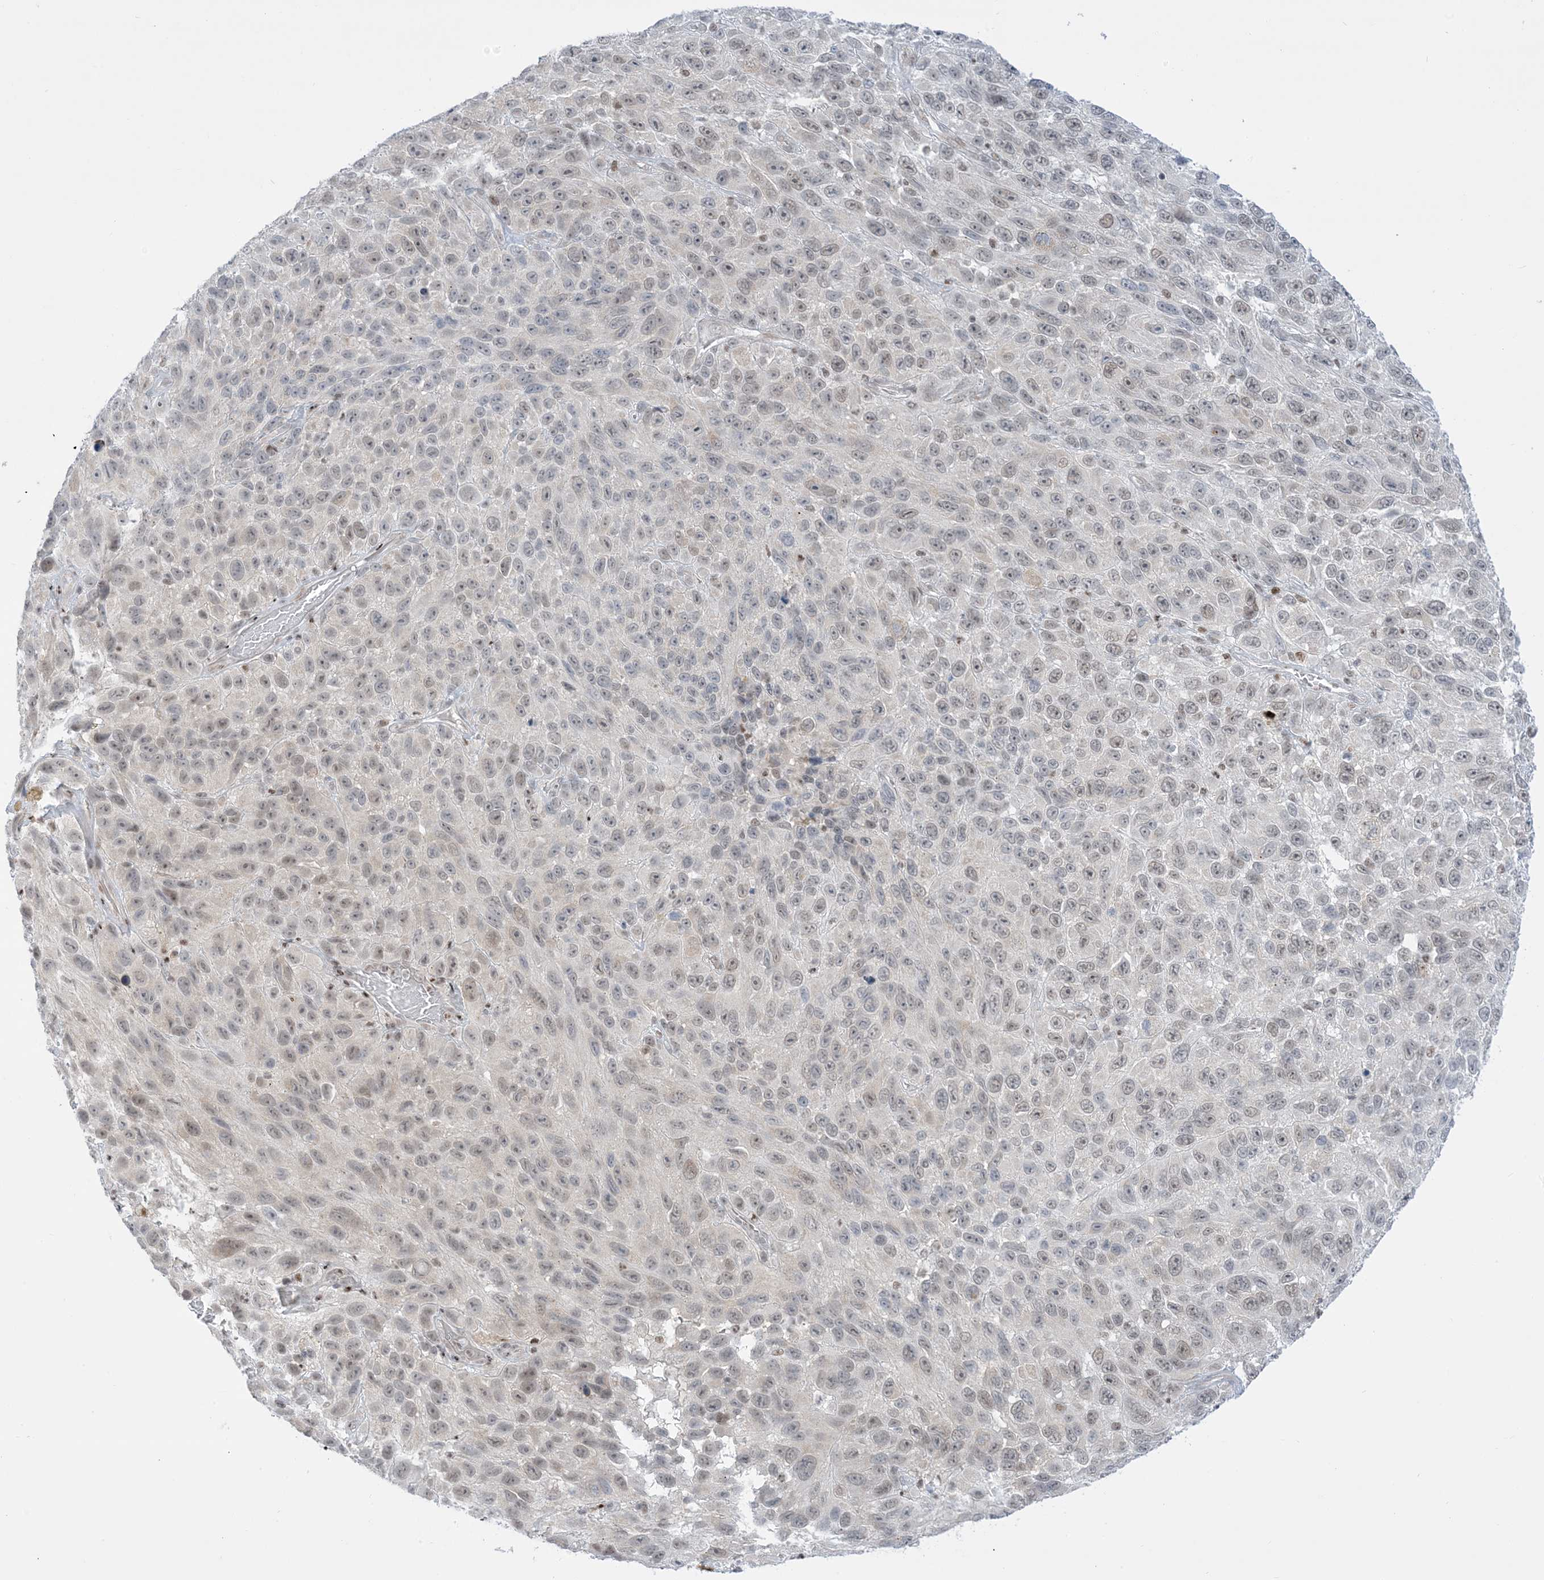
{"staining": {"intensity": "weak", "quantity": "<25%", "location": "nuclear"}, "tissue": "melanoma", "cell_type": "Tumor cells", "image_type": "cancer", "snomed": [{"axis": "morphology", "description": "Malignant melanoma, NOS"}, {"axis": "topography", "description": "Skin"}], "caption": "Micrograph shows no protein expression in tumor cells of malignant melanoma tissue.", "gene": "TFPT", "patient": {"sex": "female", "age": 96}}